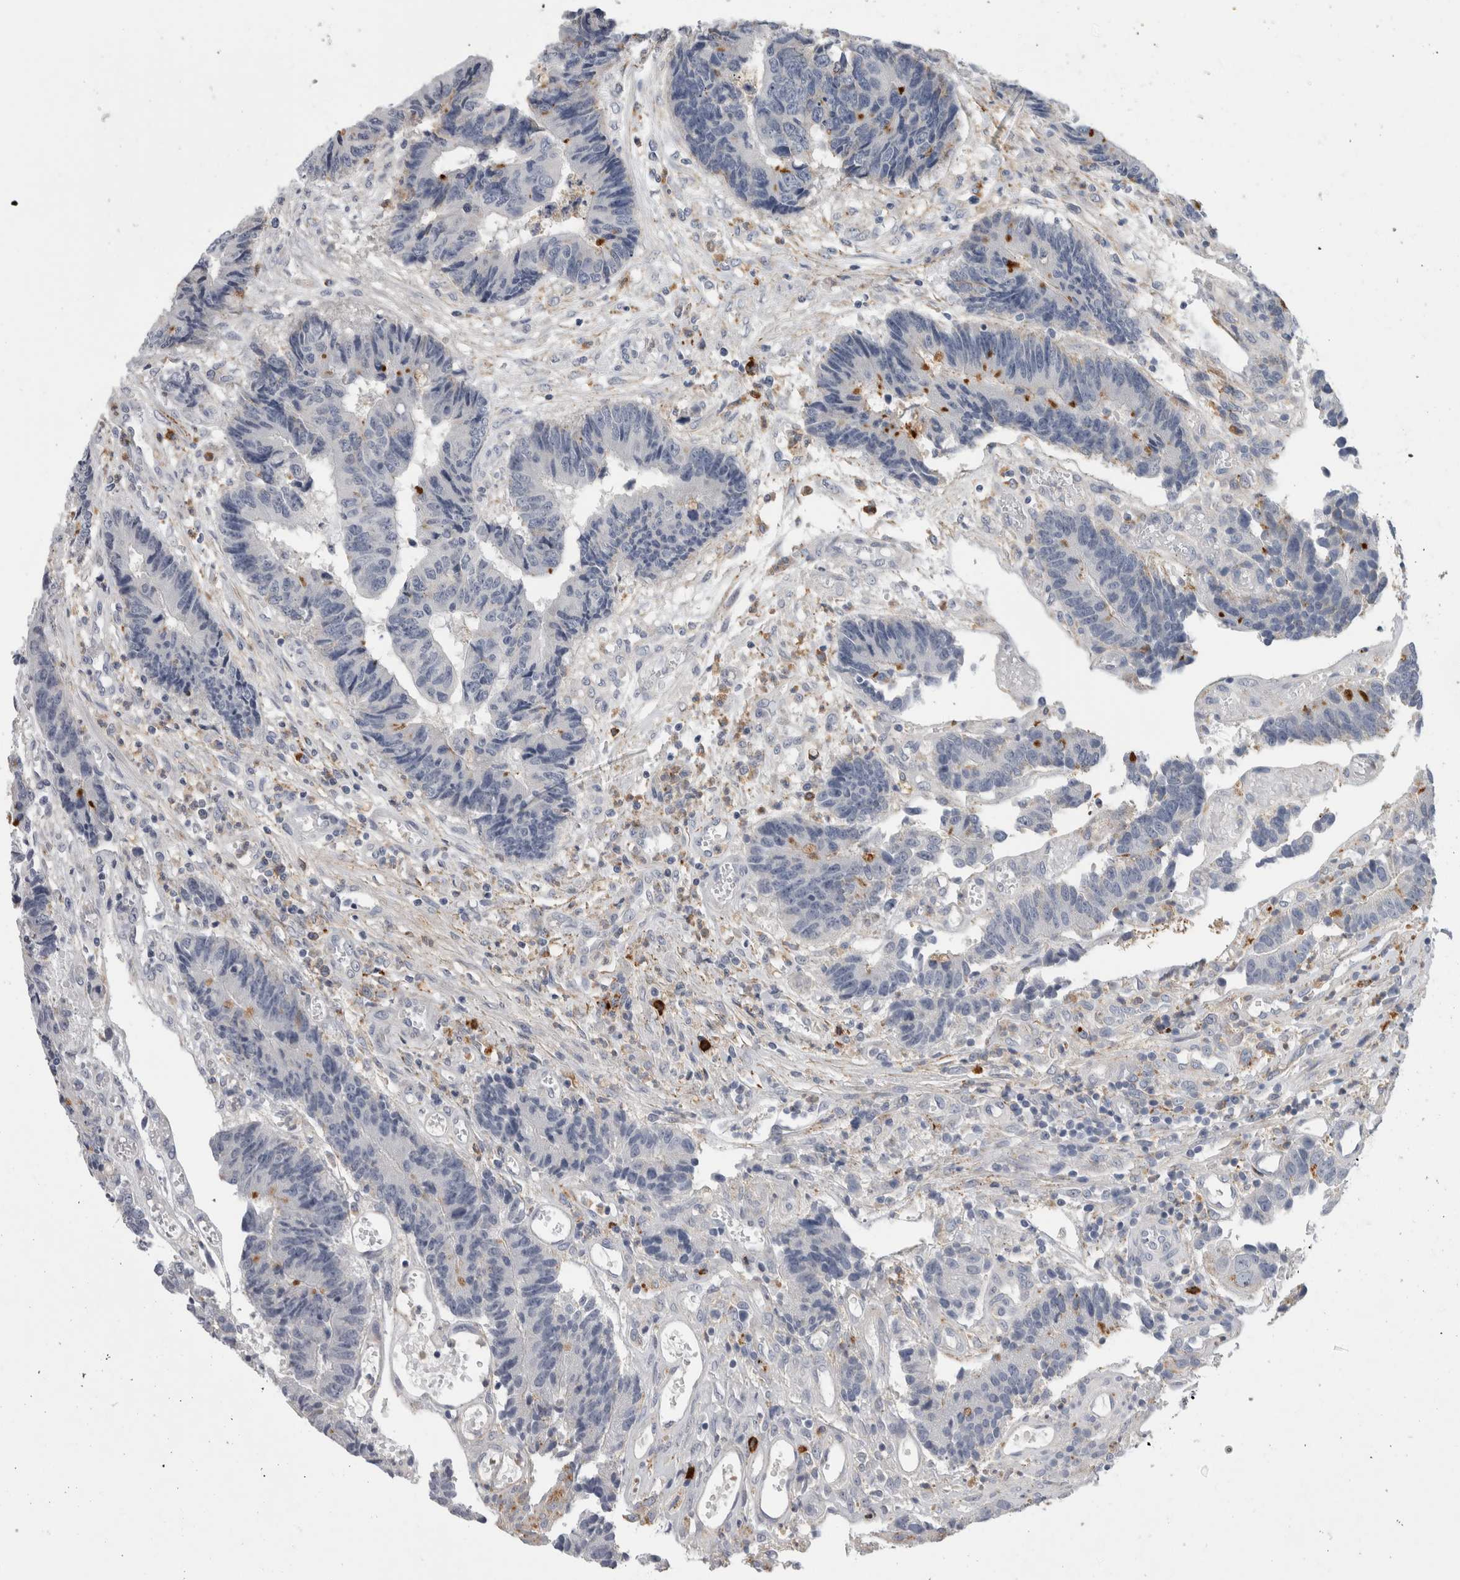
{"staining": {"intensity": "negative", "quantity": "none", "location": "none"}, "tissue": "colorectal cancer", "cell_type": "Tumor cells", "image_type": "cancer", "snomed": [{"axis": "morphology", "description": "Adenocarcinoma, NOS"}, {"axis": "topography", "description": "Rectum"}], "caption": "This is an immunohistochemistry (IHC) micrograph of adenocarcinoma (colorectal). There is no staining in tumor cells.", "gene": "CD63", "patient": {"sex": "male", "age": 84}}